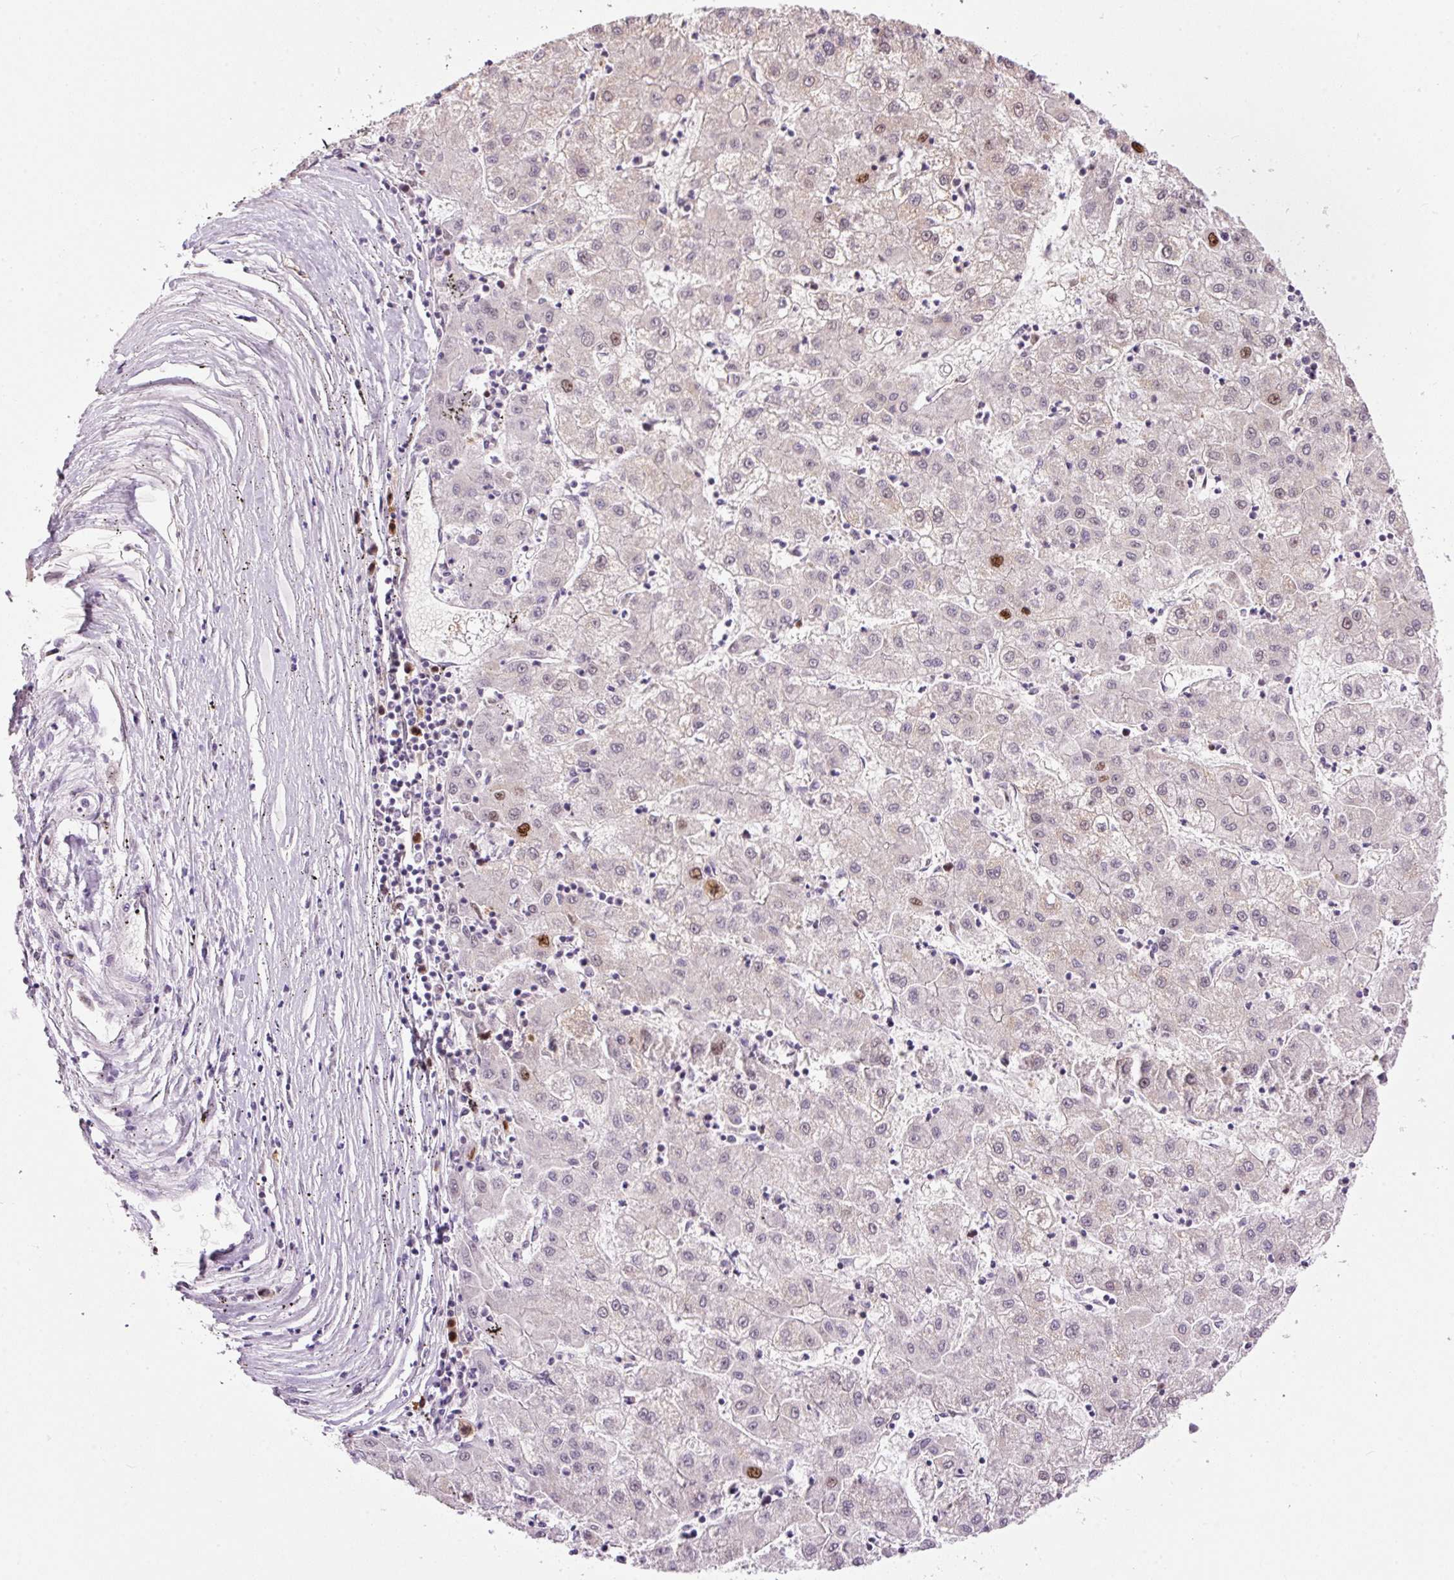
{"staining": {"intensity": "moderate", "quantity": "<25%", "location": "nuclear"}, "tissue": "liver cancer", "cell_type": "Tumor cells", "image_type": "cancer", "snomed": [{"axis": "morphology", "description": "Carcinoma, Hepatocellular, NOS"}, {"axis": "topography", "description": "Liver"}], "caption": "High-power microscopy captured an immunohistochemistry histopathology image of liver hepatocellular carcinoma, revealing moderate nuclear staining in about <25% of tumor cells. (IHC, brightfield microscopy, high magnification).", "gene": "KPNA2", "patient": {"sex": "male", "age": 72}}